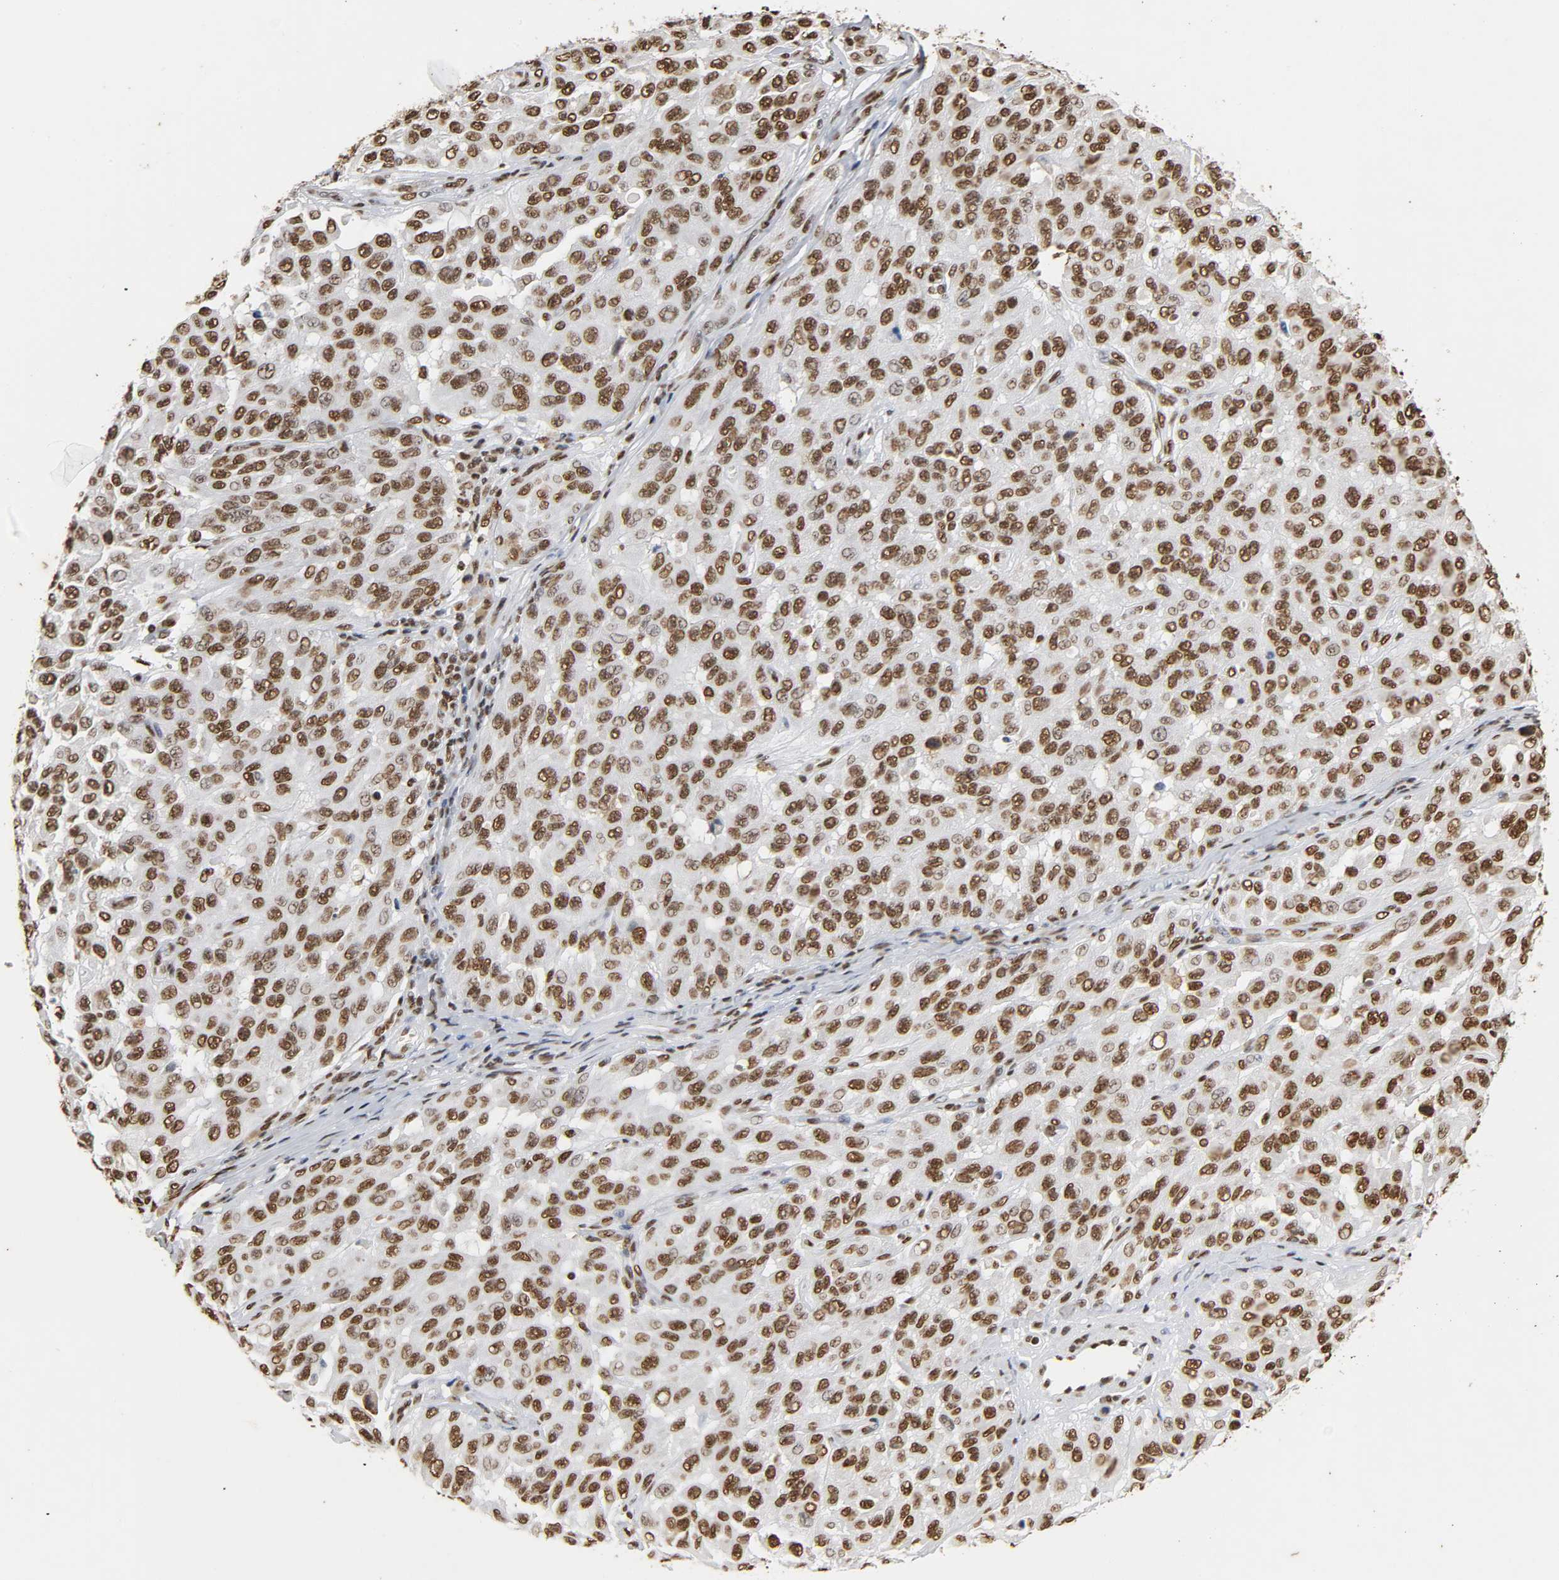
{"staining": {"intensity": "moderate", "quantity": ">75%", "location": "nuclear"}, "tissue": "melanoma", "cell_type": "Tumor cells", "image_type": "cancer", "snomed": [{"axis": "morphology", "description": "Malignant melanoma, NOS"}, {"axis": "topography", "description": "Skin"}], "caption": "The photomicrograph demonstrates a brown stain indicating the presence of a protein in the nuclear of tumor cells in malignant melanoma. (IHC, brightfield microscopy, high magnification).", "gene": "HNRNPC", "patient": {"sex": "male", "age": 30}}